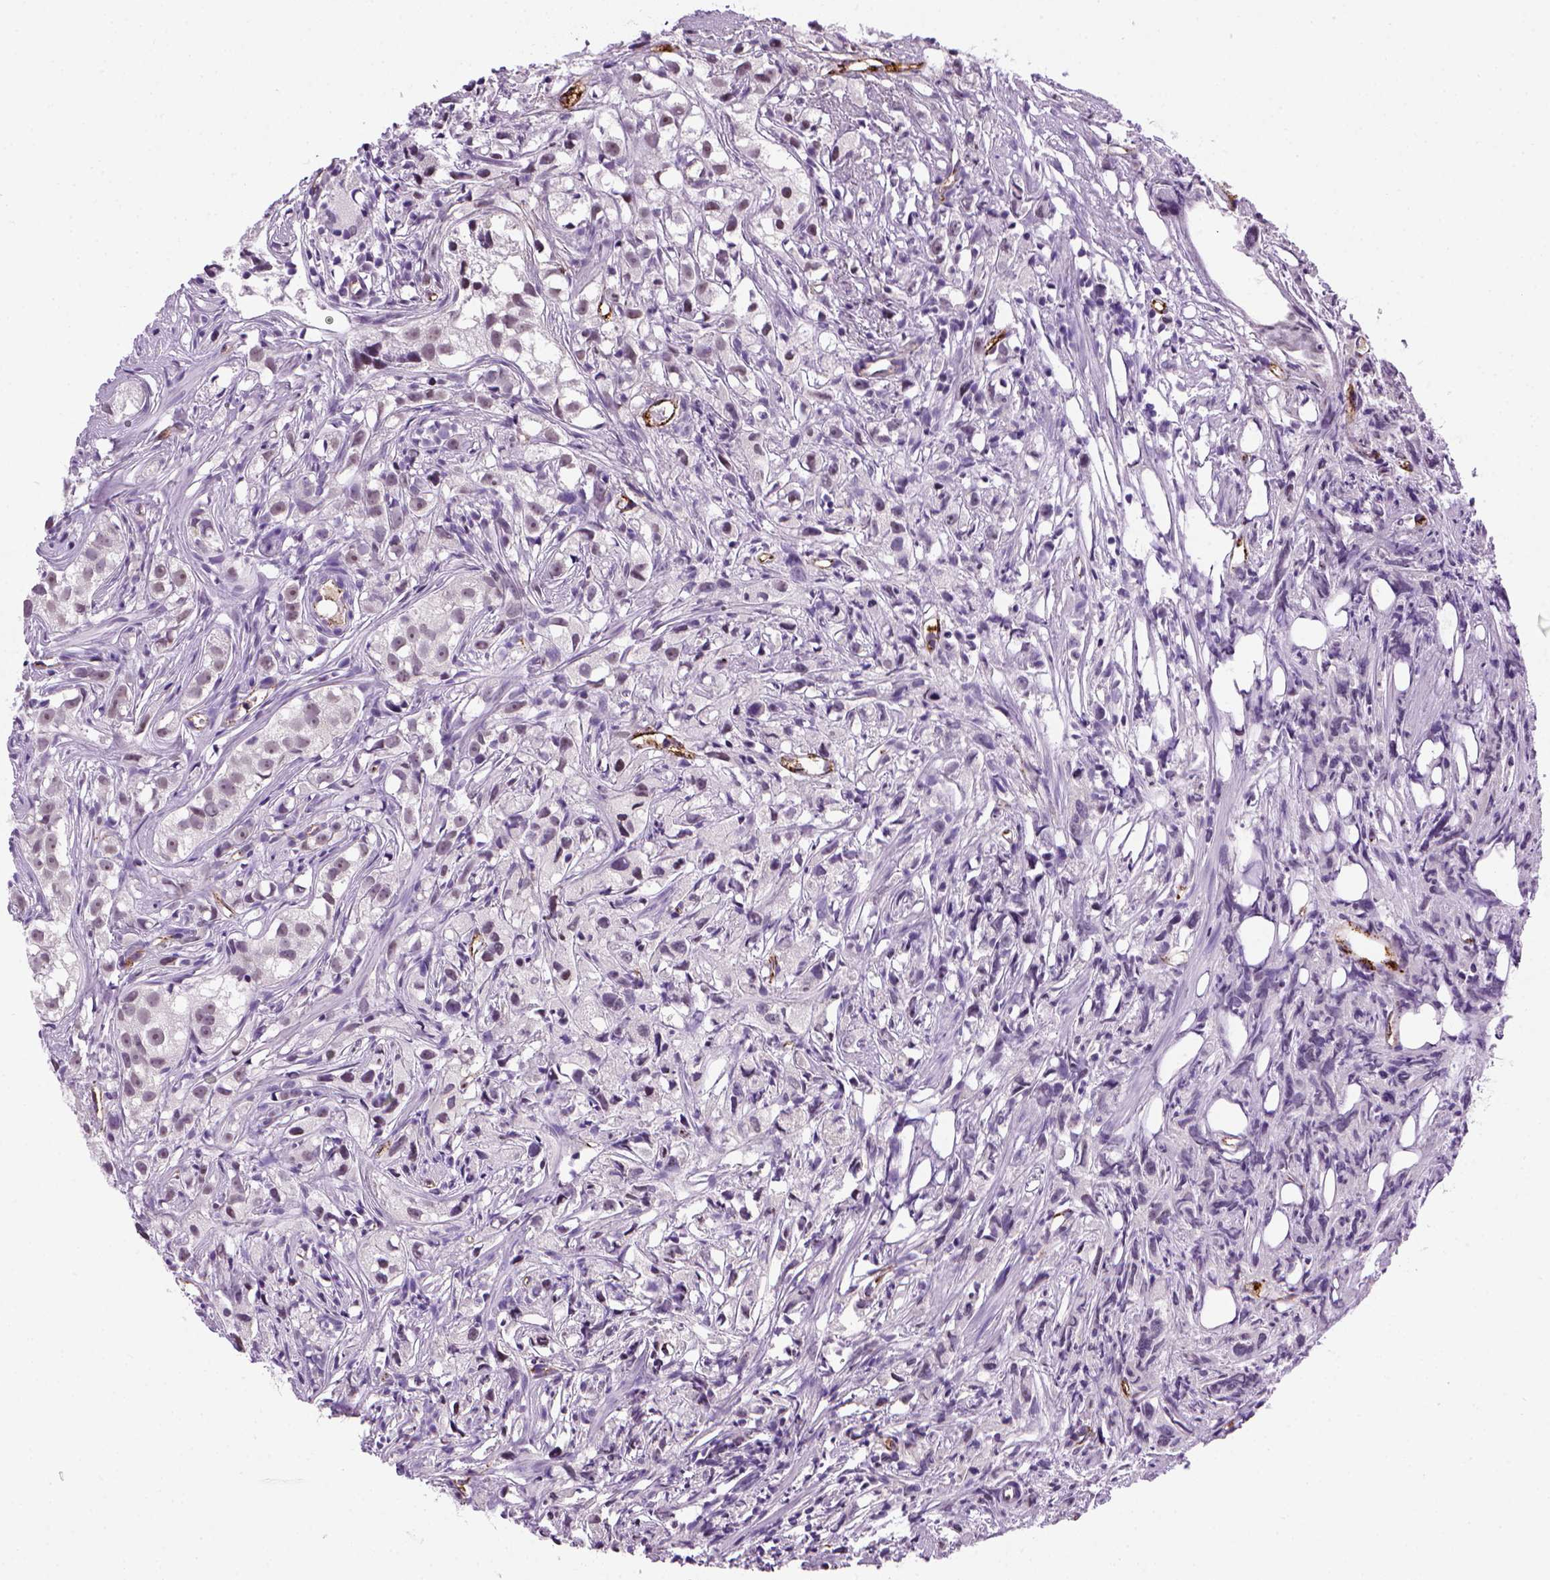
{"staining": {"intensity": "negative", "quantity": "none", "location": "none"}, "tissue": "prostate cancer", "cell_type": "Tumor cells", "image_type": "cancer", "snomed": [{"axis": "morphology", "description": "Adenocarcinoma, High grade"}, {"axis": "topography", "description": "Prostate"}], "caption": "Micrograph shows no significant protein expression in tumor cells of prostate cancer.", "gene": "VWF", "patient": {"sex": "male", "age": 68}}